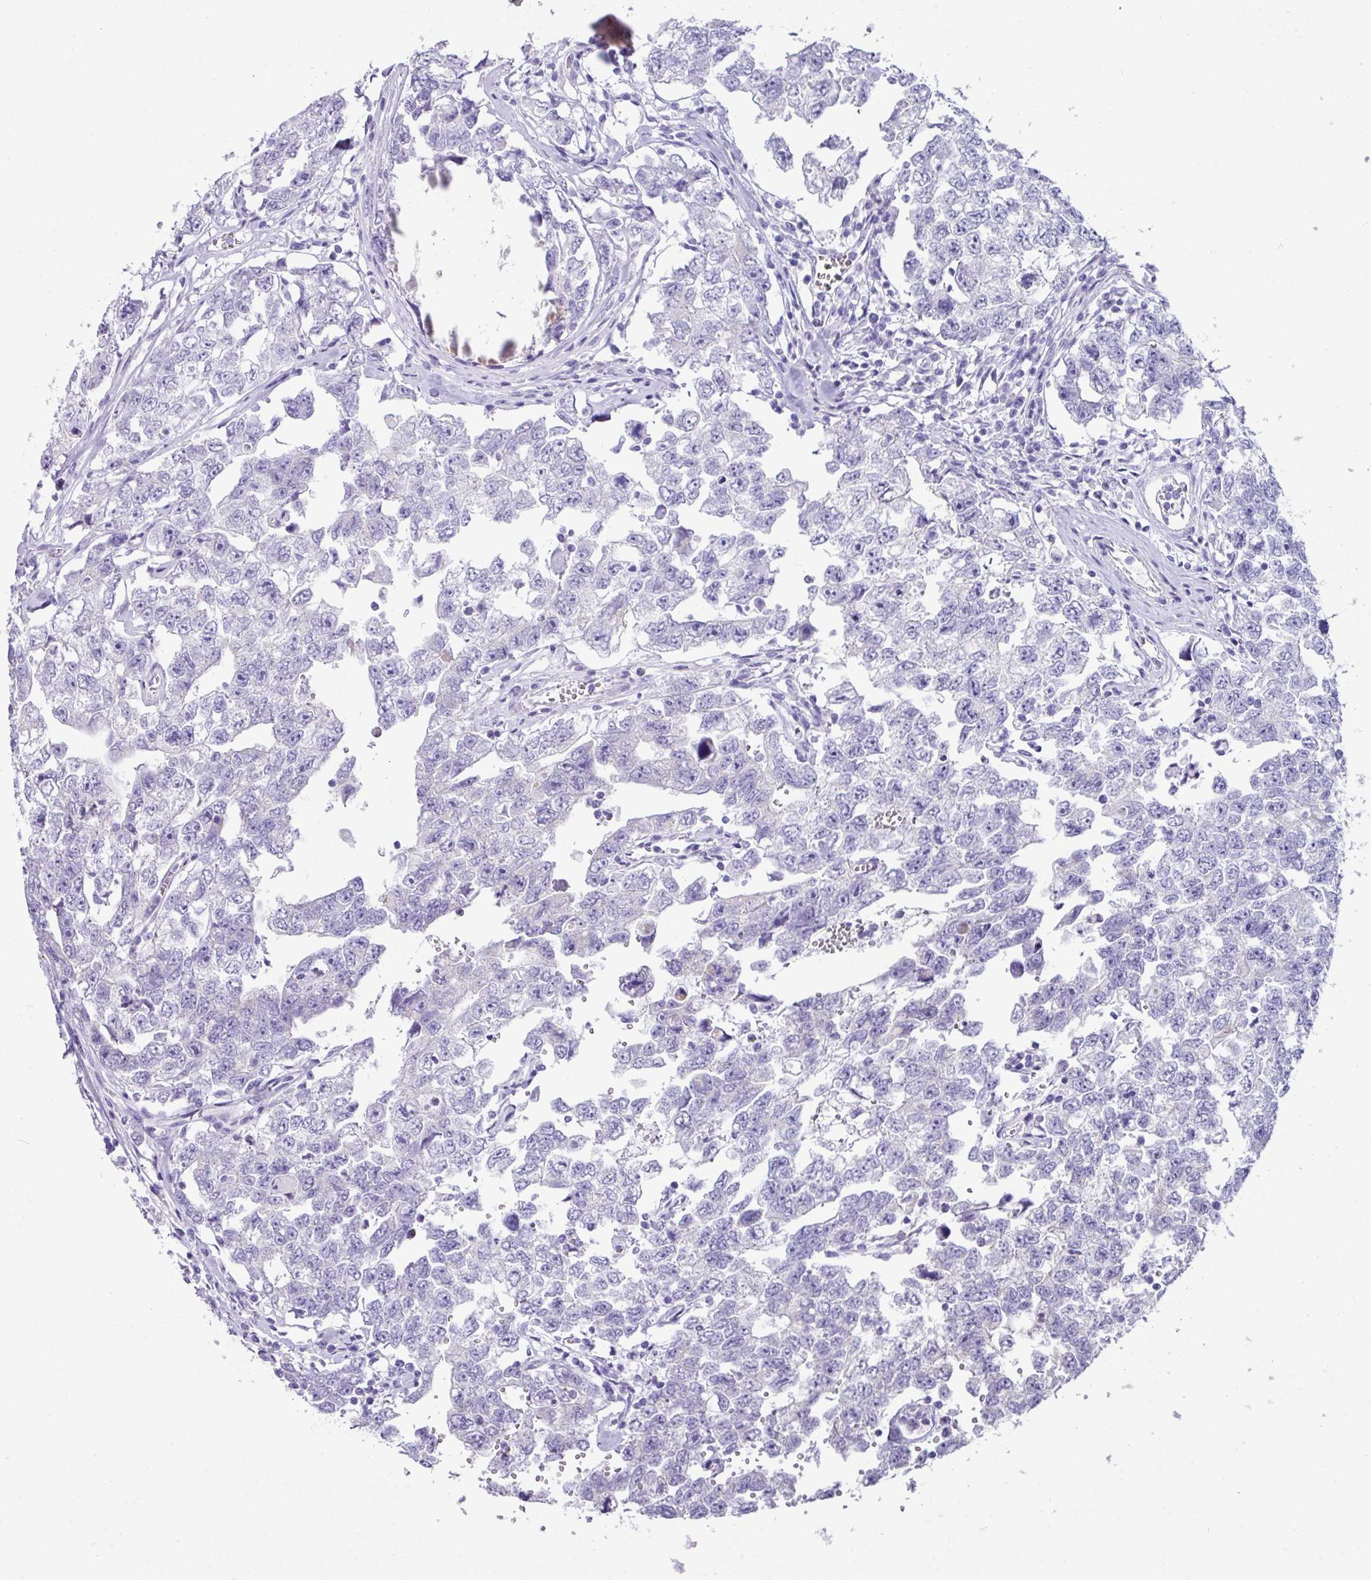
{"staining": {"intensity": "negative", "quantity": "none", "location": "none"}, "tissue": "testis cancer", "cell_type": "Tumor cells", "image_type": "cancer", "snomed": [{"axis": "morphology", "description": "Carcinoma, Embryonal, NOS"}, {"axis": "topography", "description": "Testis"}], "caption": "Immunohistochemical staining of human testis cancer displays no significant staining in tumor cells.", "gene": "NCCRP1", "patient": {"sex": "male", "age": 22}}